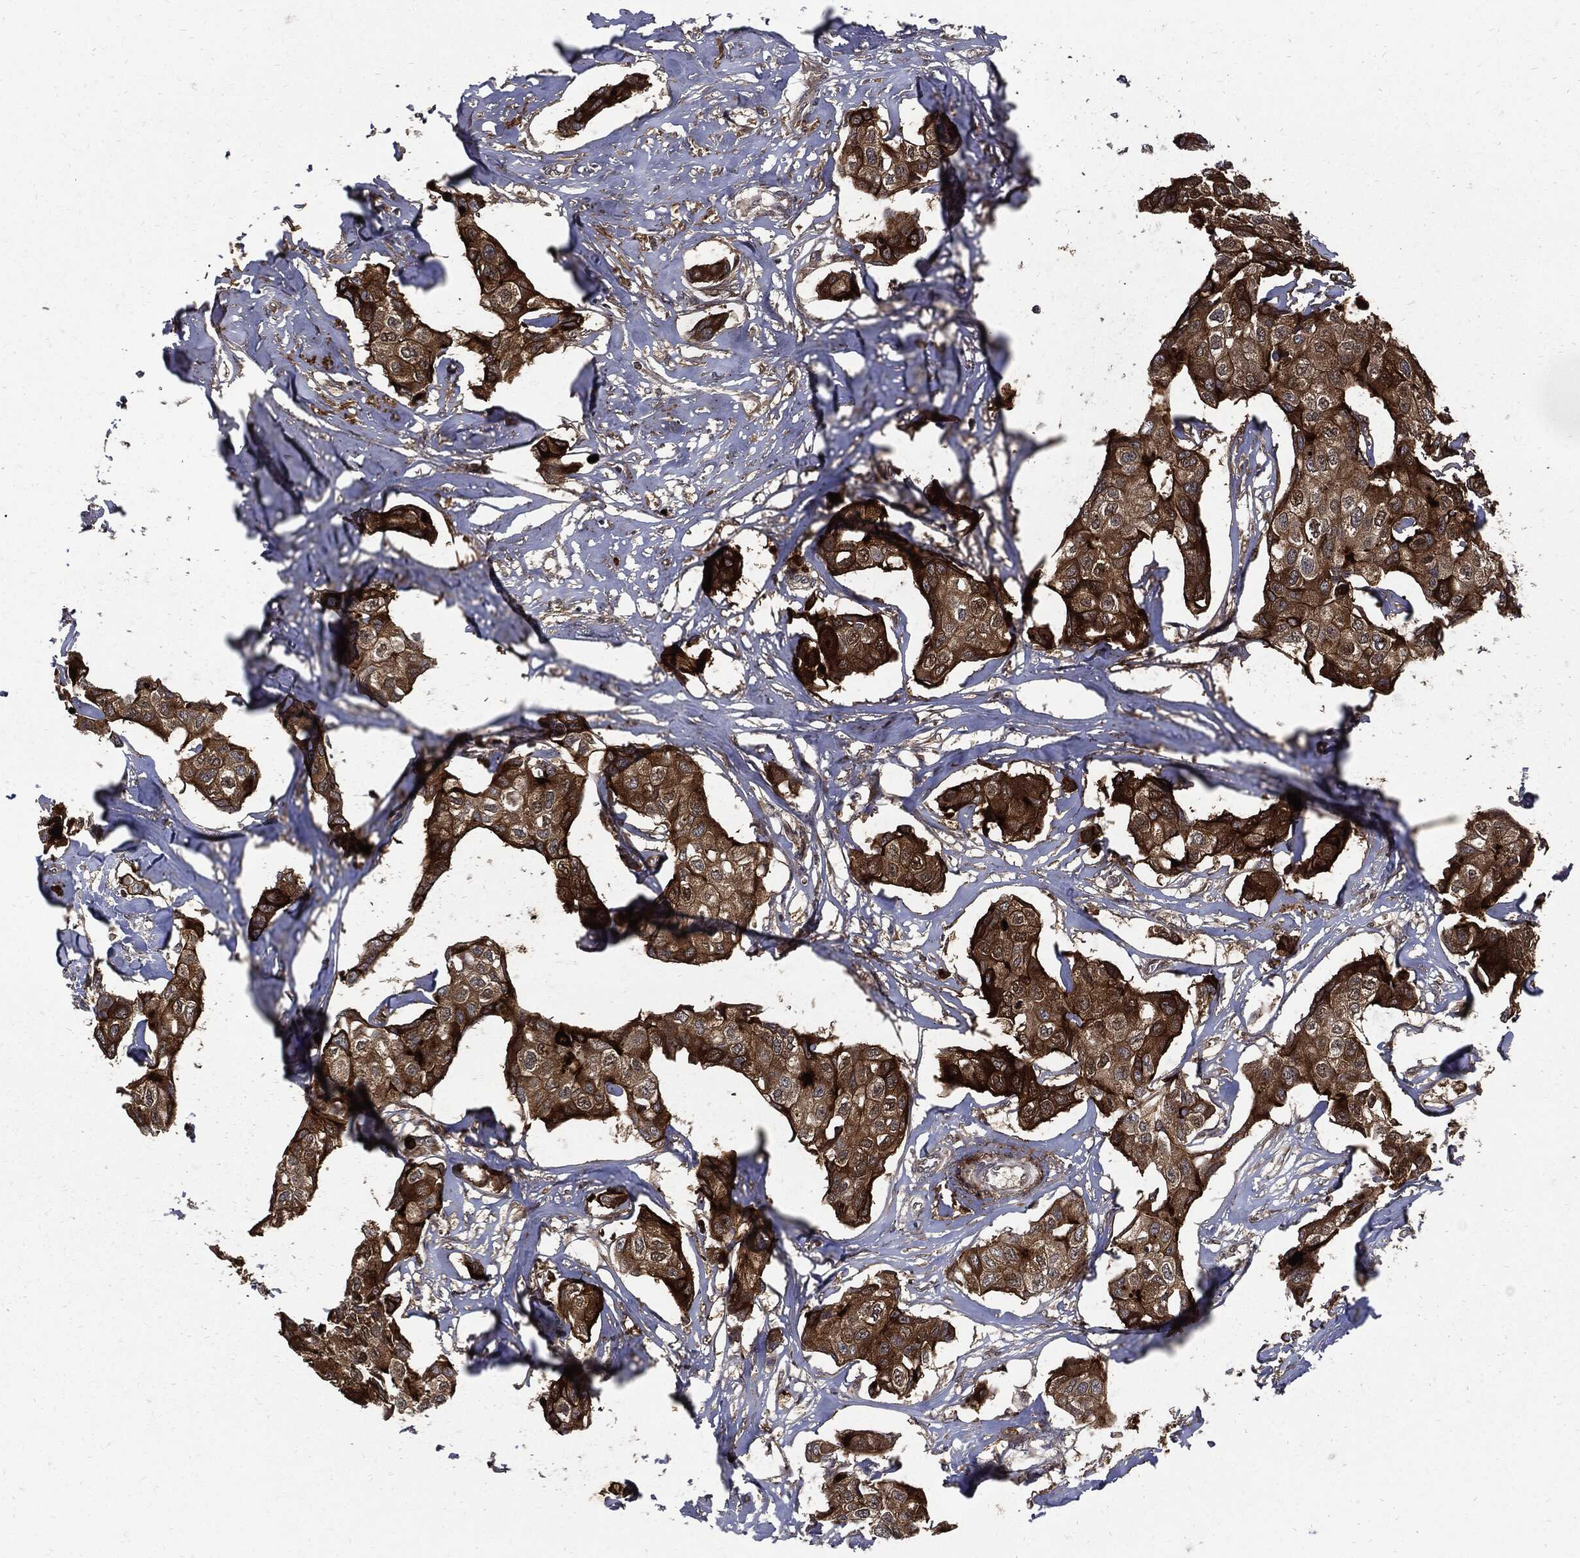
{"staining": {"intensity": "strong", "quantity": "25%-75%", "location": "cytoplasmic/membranous"}, "tissue": "breast cancer", "cell_type": "Tumor cells", "image_type": "cancer", "snomed": [{"axis": "morphology", "description": "Duct carcinoma"}, {"axis": "topography", "description": "Breast"}], "caption": "An image showing strong cytoplasmic/membranous staining in approximately 25%-75% of tumor cells in breast infiltrating ductal carcinoma, as visualized by brown immunohistochemical staining.", "gene": "CLU", "patient": {"sex": "female", "age": 80}}